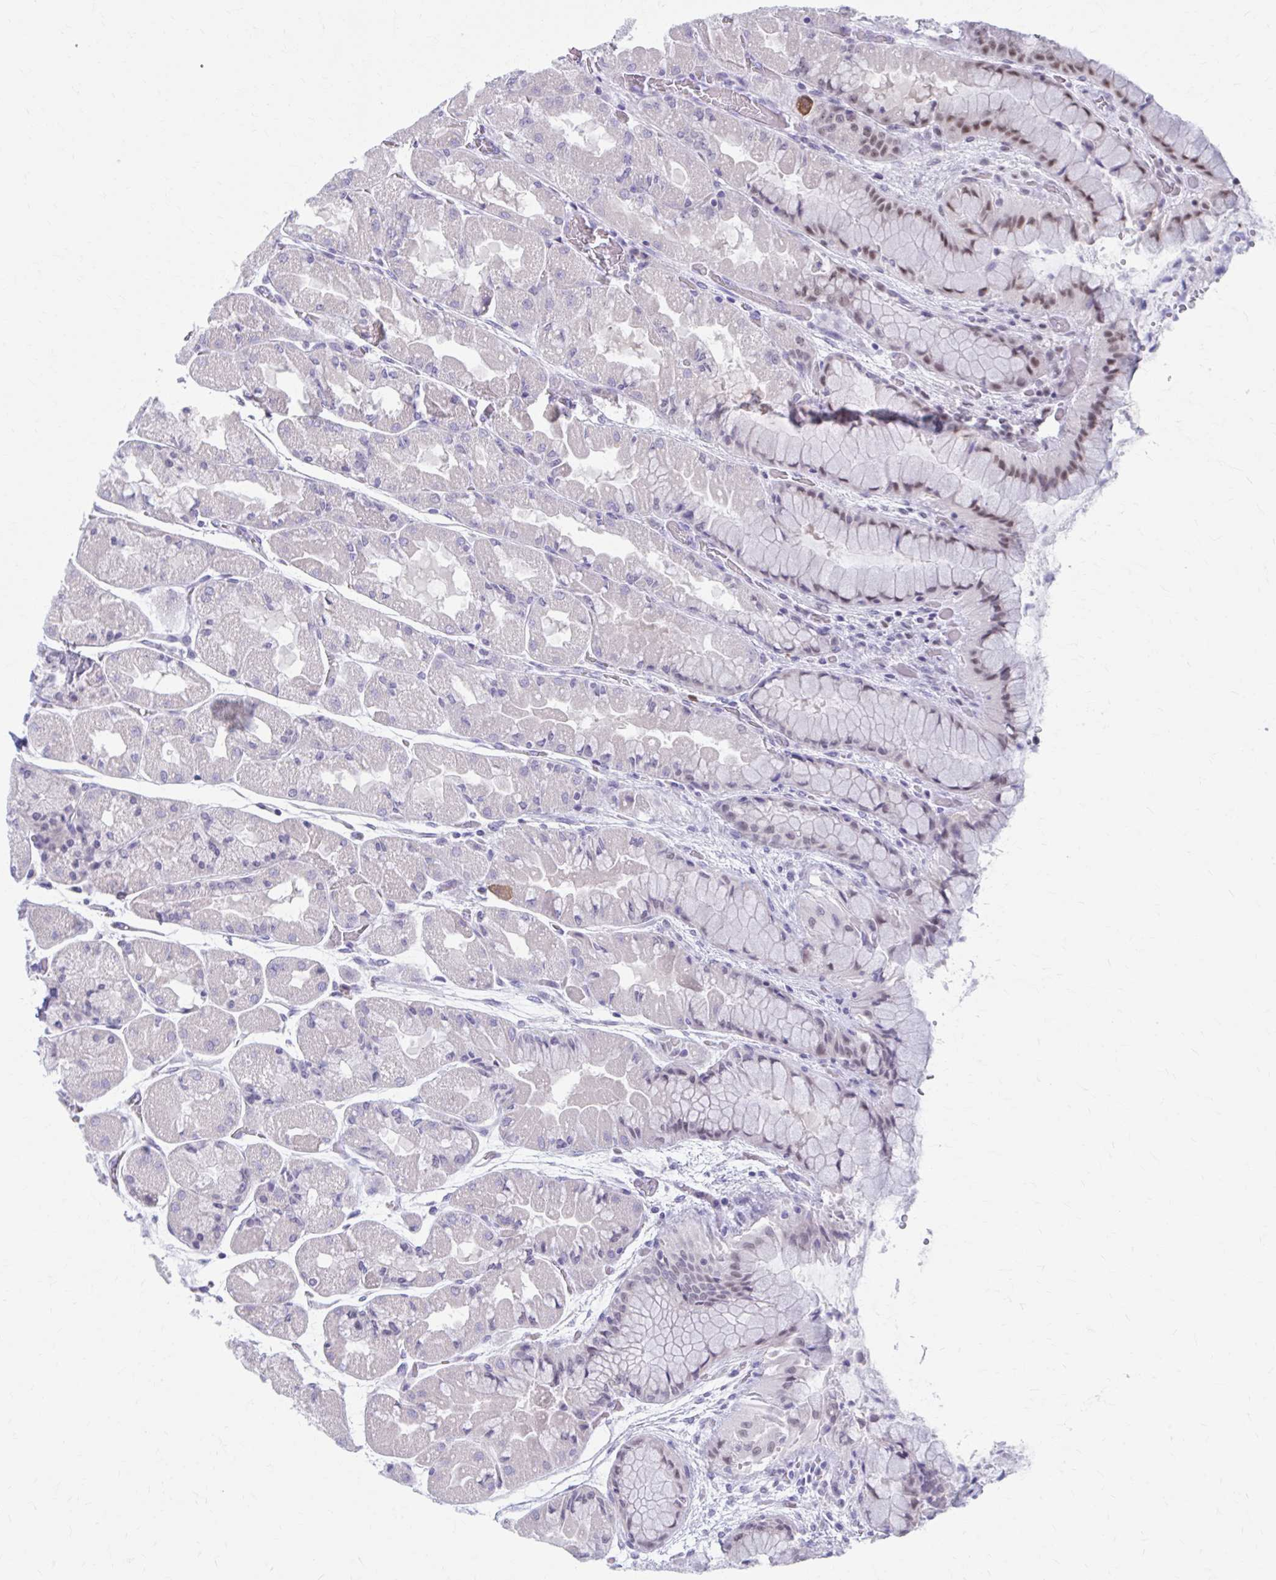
{"staining": {"intensity": "moderate", "quantity": "<25%", "location": "nuclear"}, "tissue": "stomach", "cell_type": "Glandular cells", "image_type": "normal", "snomed": [{"axis": "morphology", "description": "Normal tissue, NOS"}, {"axis": "topography", "description": "Stomach"}], "caption": "Stomach was stained to show a protein in brown. There is low levels of moderate nuclear expression in approximately <25% of glandular cells. (brown staining indicates protein expression, while blue staining denotes nuclei).", "gene": "CCDC105", "patient": {"sex": "female", "age": 61}}